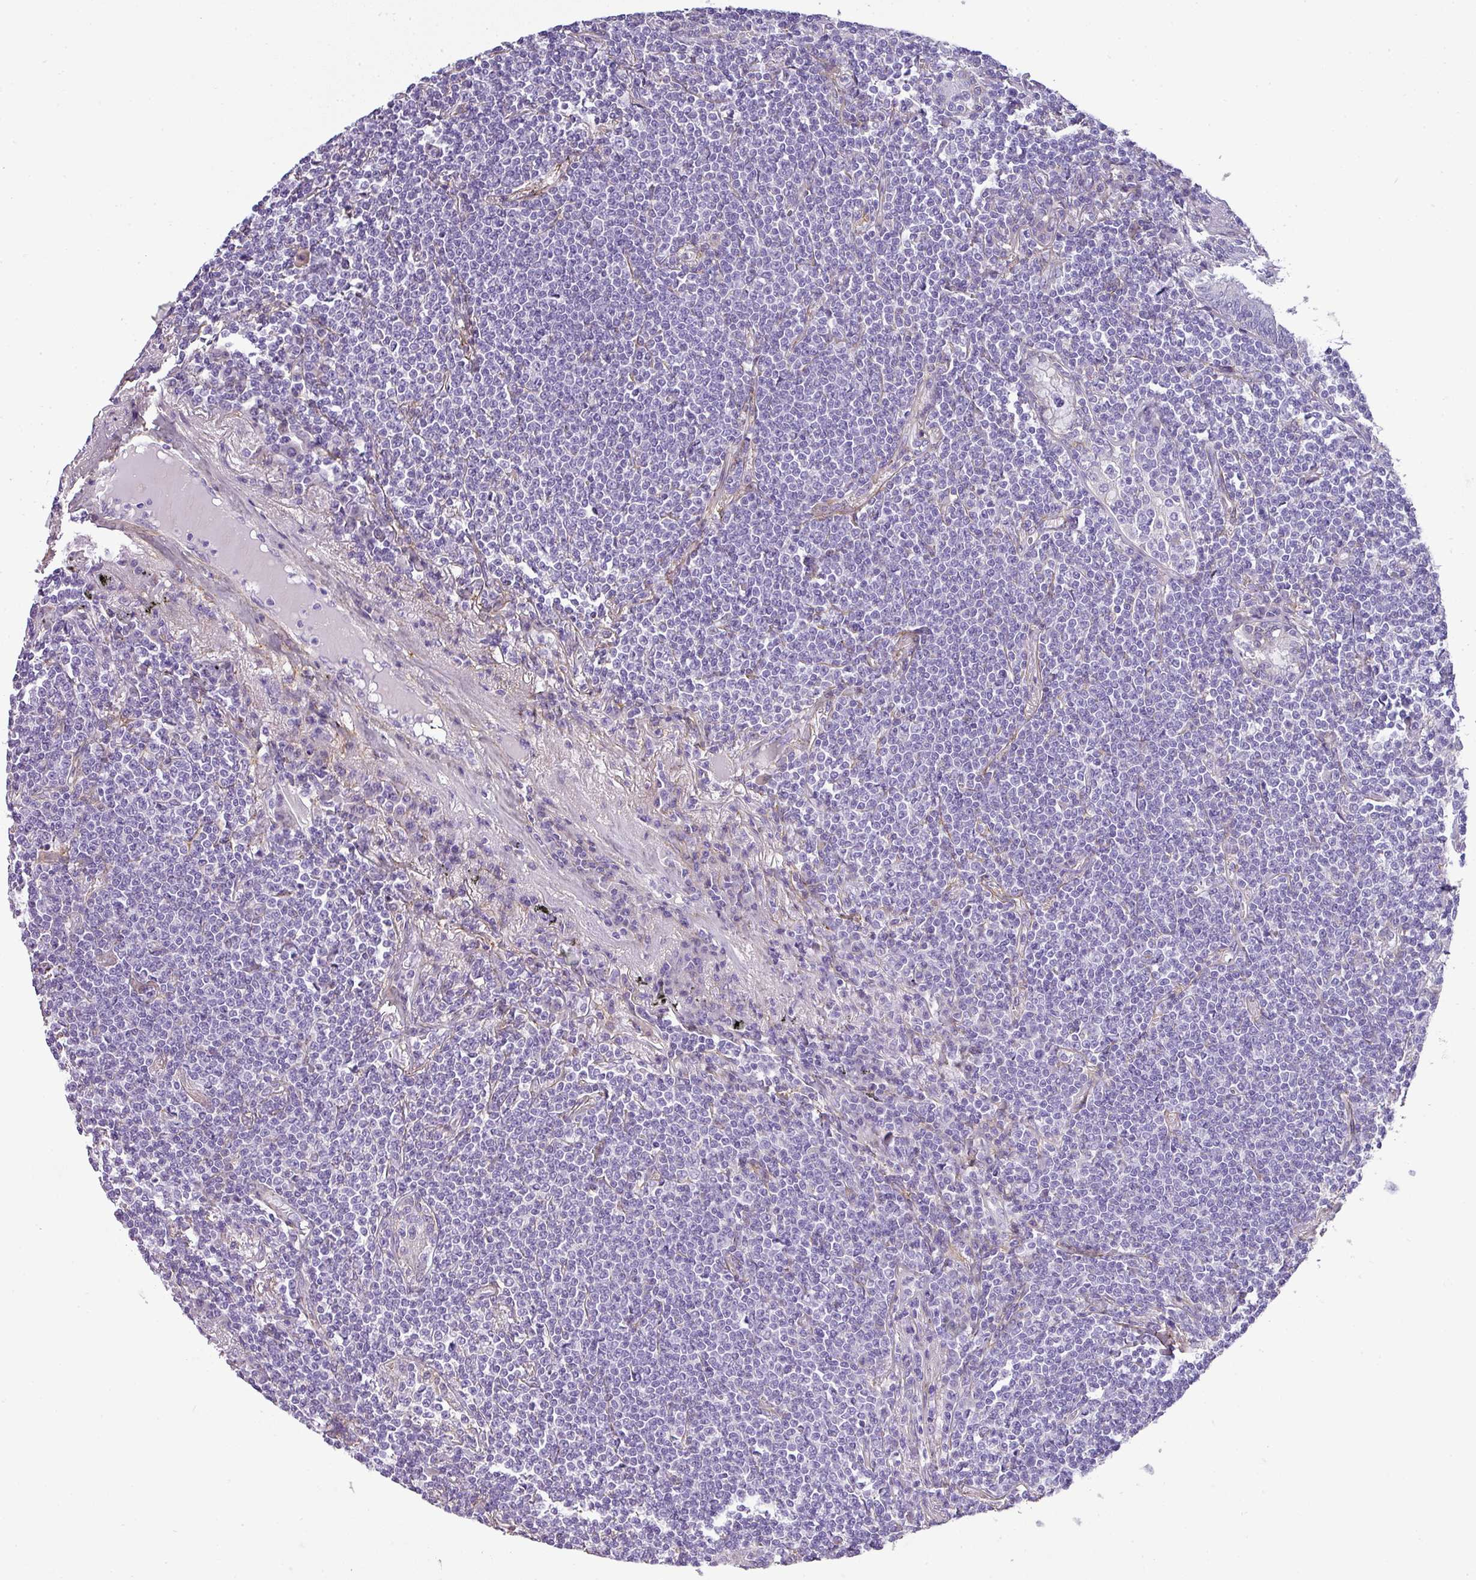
{"staining": {"intensity": "negative", "quantity": "none", "location": "none"}, "tissue": "lymphoma", "cell_type": "Tumor cells", "image_type": "cancer", "snomed": [{"axis": "morphology", "description": "Malignant lymphoma, non-Hodgkin's type, Low grade"}, {"axis": "topography", "description": "Lung"}], "caption": "IHC photomicrograph of neoplastic tissue: lymphoma stained with DAB (3,3'-diaminobenzidine) exhibits no significant protein expression in tumor cells.", "gene": "PARD6G", "patient": {"sex": "female", "age": 71}}